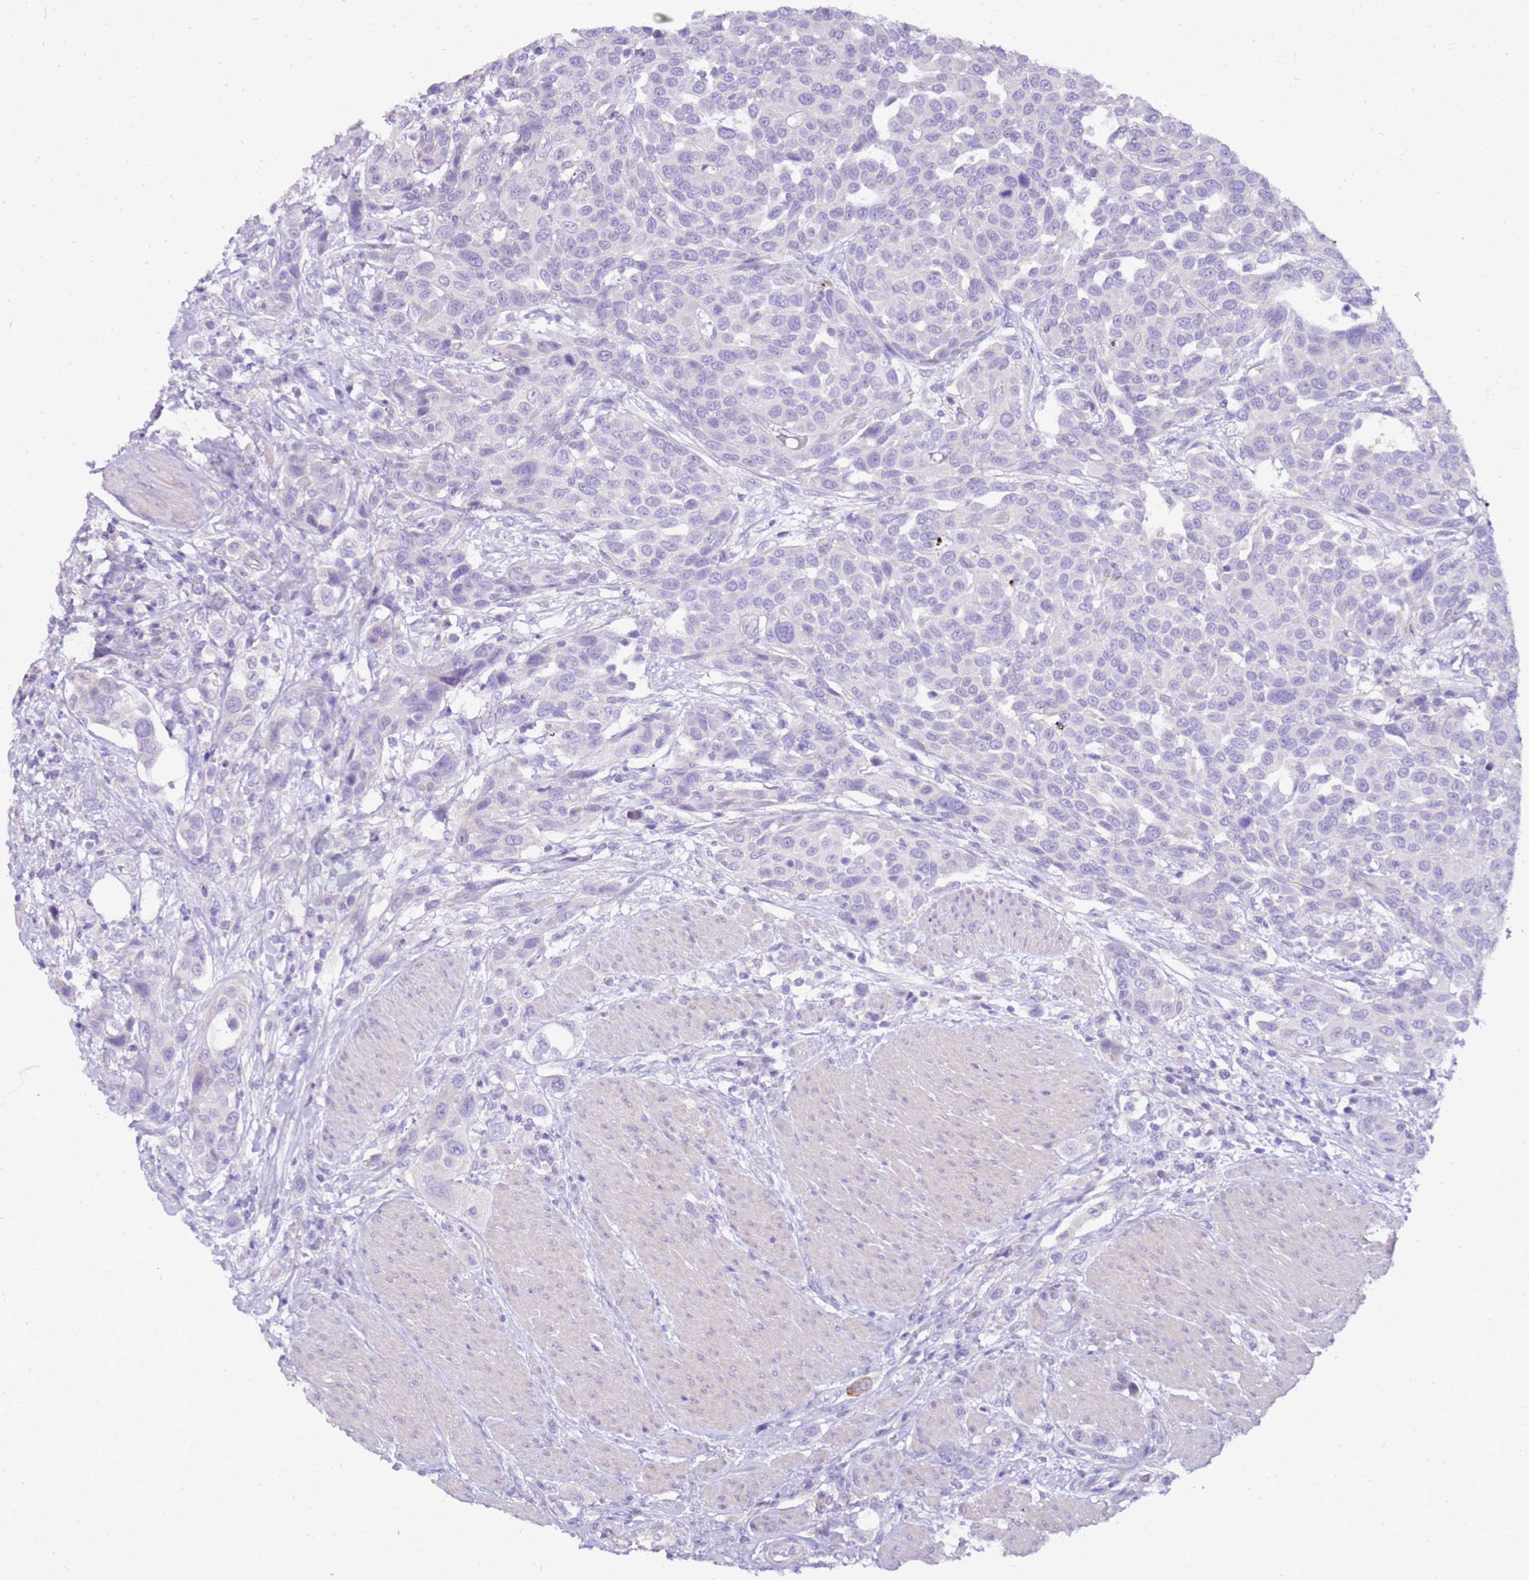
{"staining": {"intensity": "negative", "quantity": "none", "location": "none"}, "tissue": "urothelial cancer", "cell_type": "Tumor cells", "image_type": "cancer", "snomed": [{"axis": "morphology", "description": "Urothelial carcinoma, High grade"}, {"axis": "topography", "description": "Urinary bladder"}], "caption": "Immunohistochemistry of human urothelial cancer demonstrates no positivity in tumor cells.", "gene": "DCDC2B", "patient": {"sex": "male", "age": 50}}